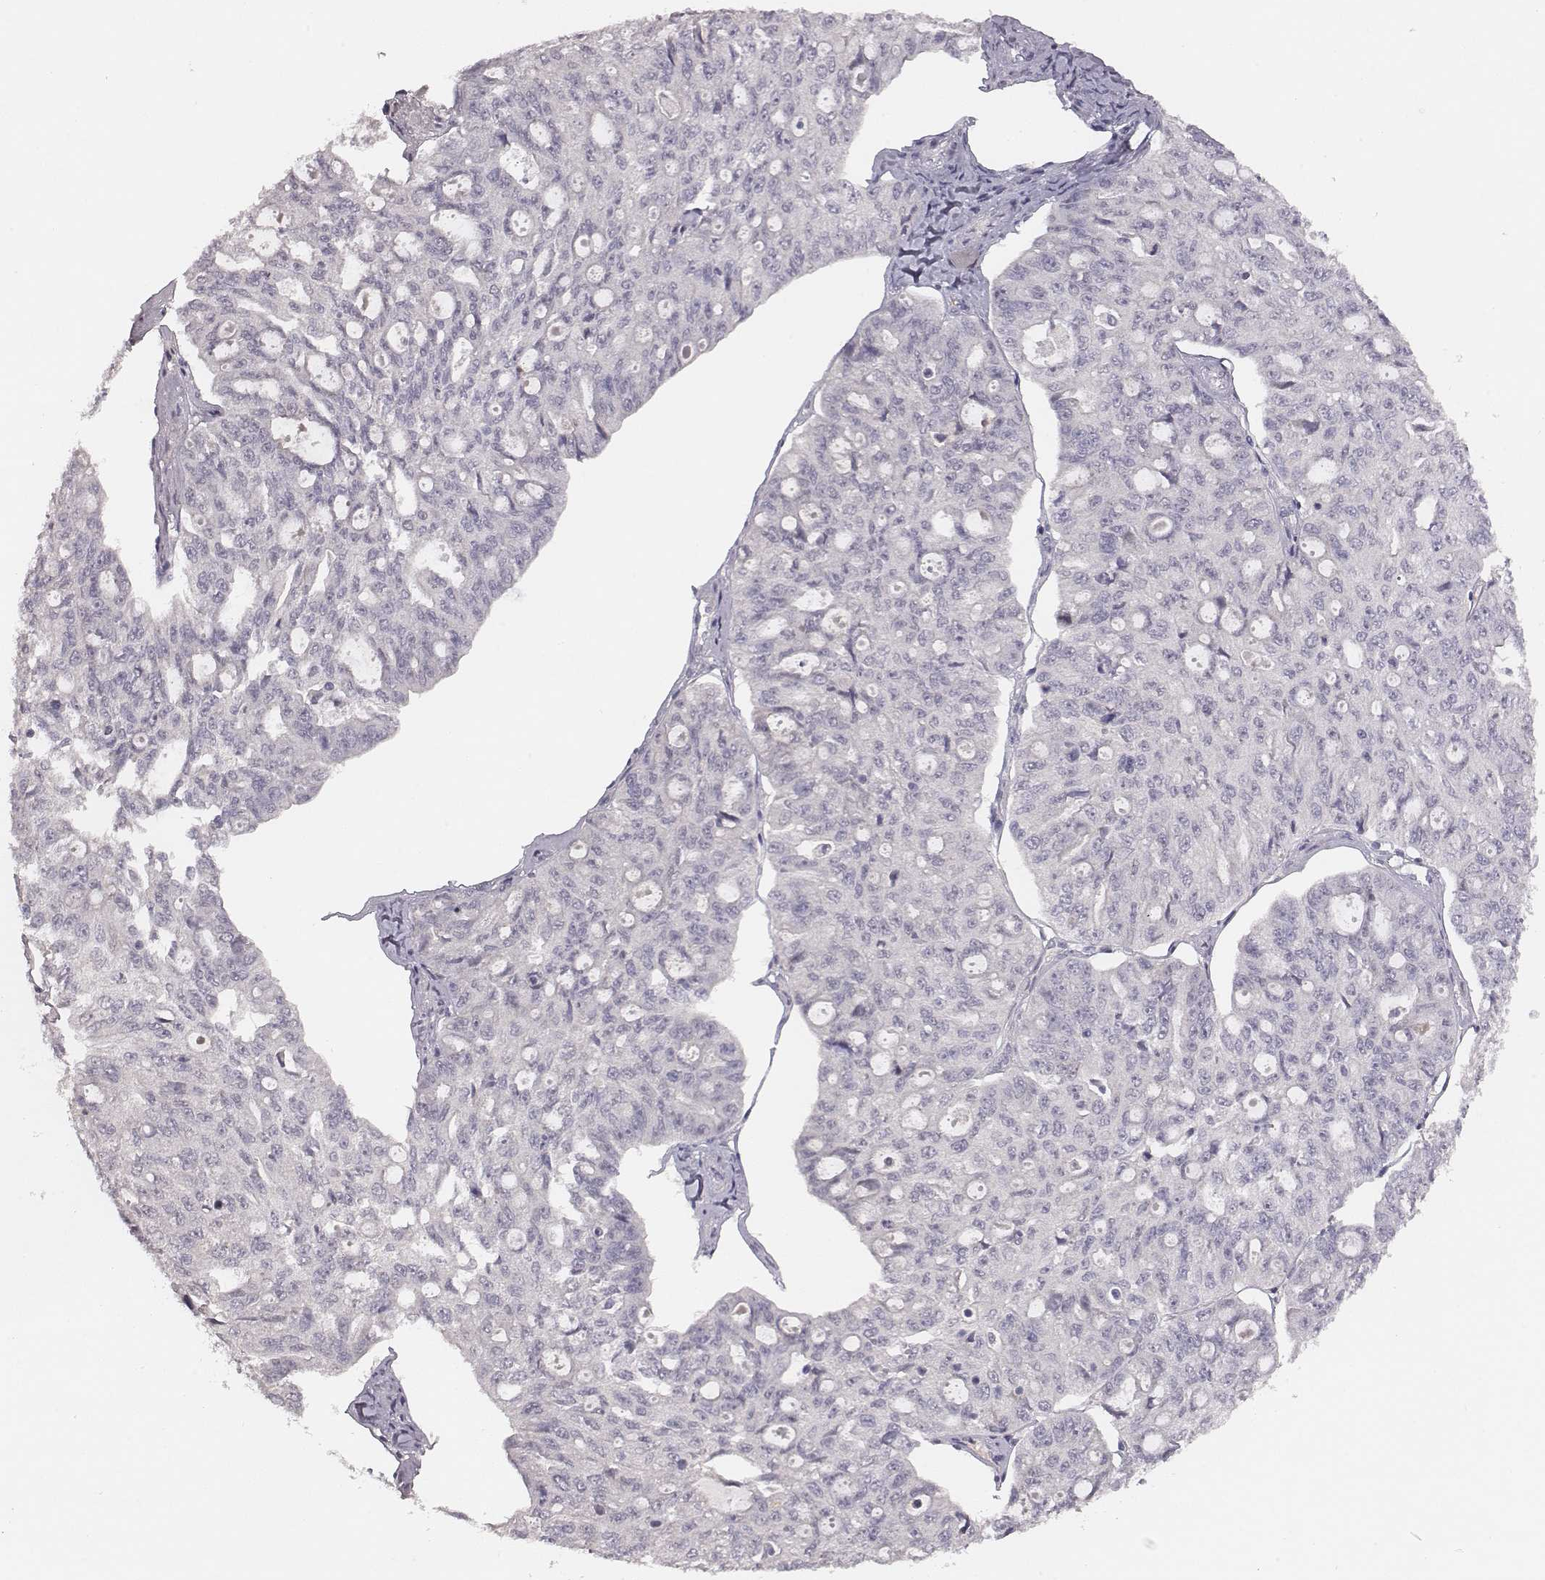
{"staining": {"intensity": "negative", "quantity": "none", "location": "none"}, "tissue": "ovarian cancer", "cell_type": "Tumor cells", "image_type": "cancer", "snomed": [{"axis": "morphology", "description": "Carcinoma, endometroid"}, {"axis": "topography", "description": "Ovary"}], "caption": "Tumor cells are negative for brown protein staining in ovarian cancer.", "gene": "SLC22A6", "patient": {"sex": "female", "age": 65}}